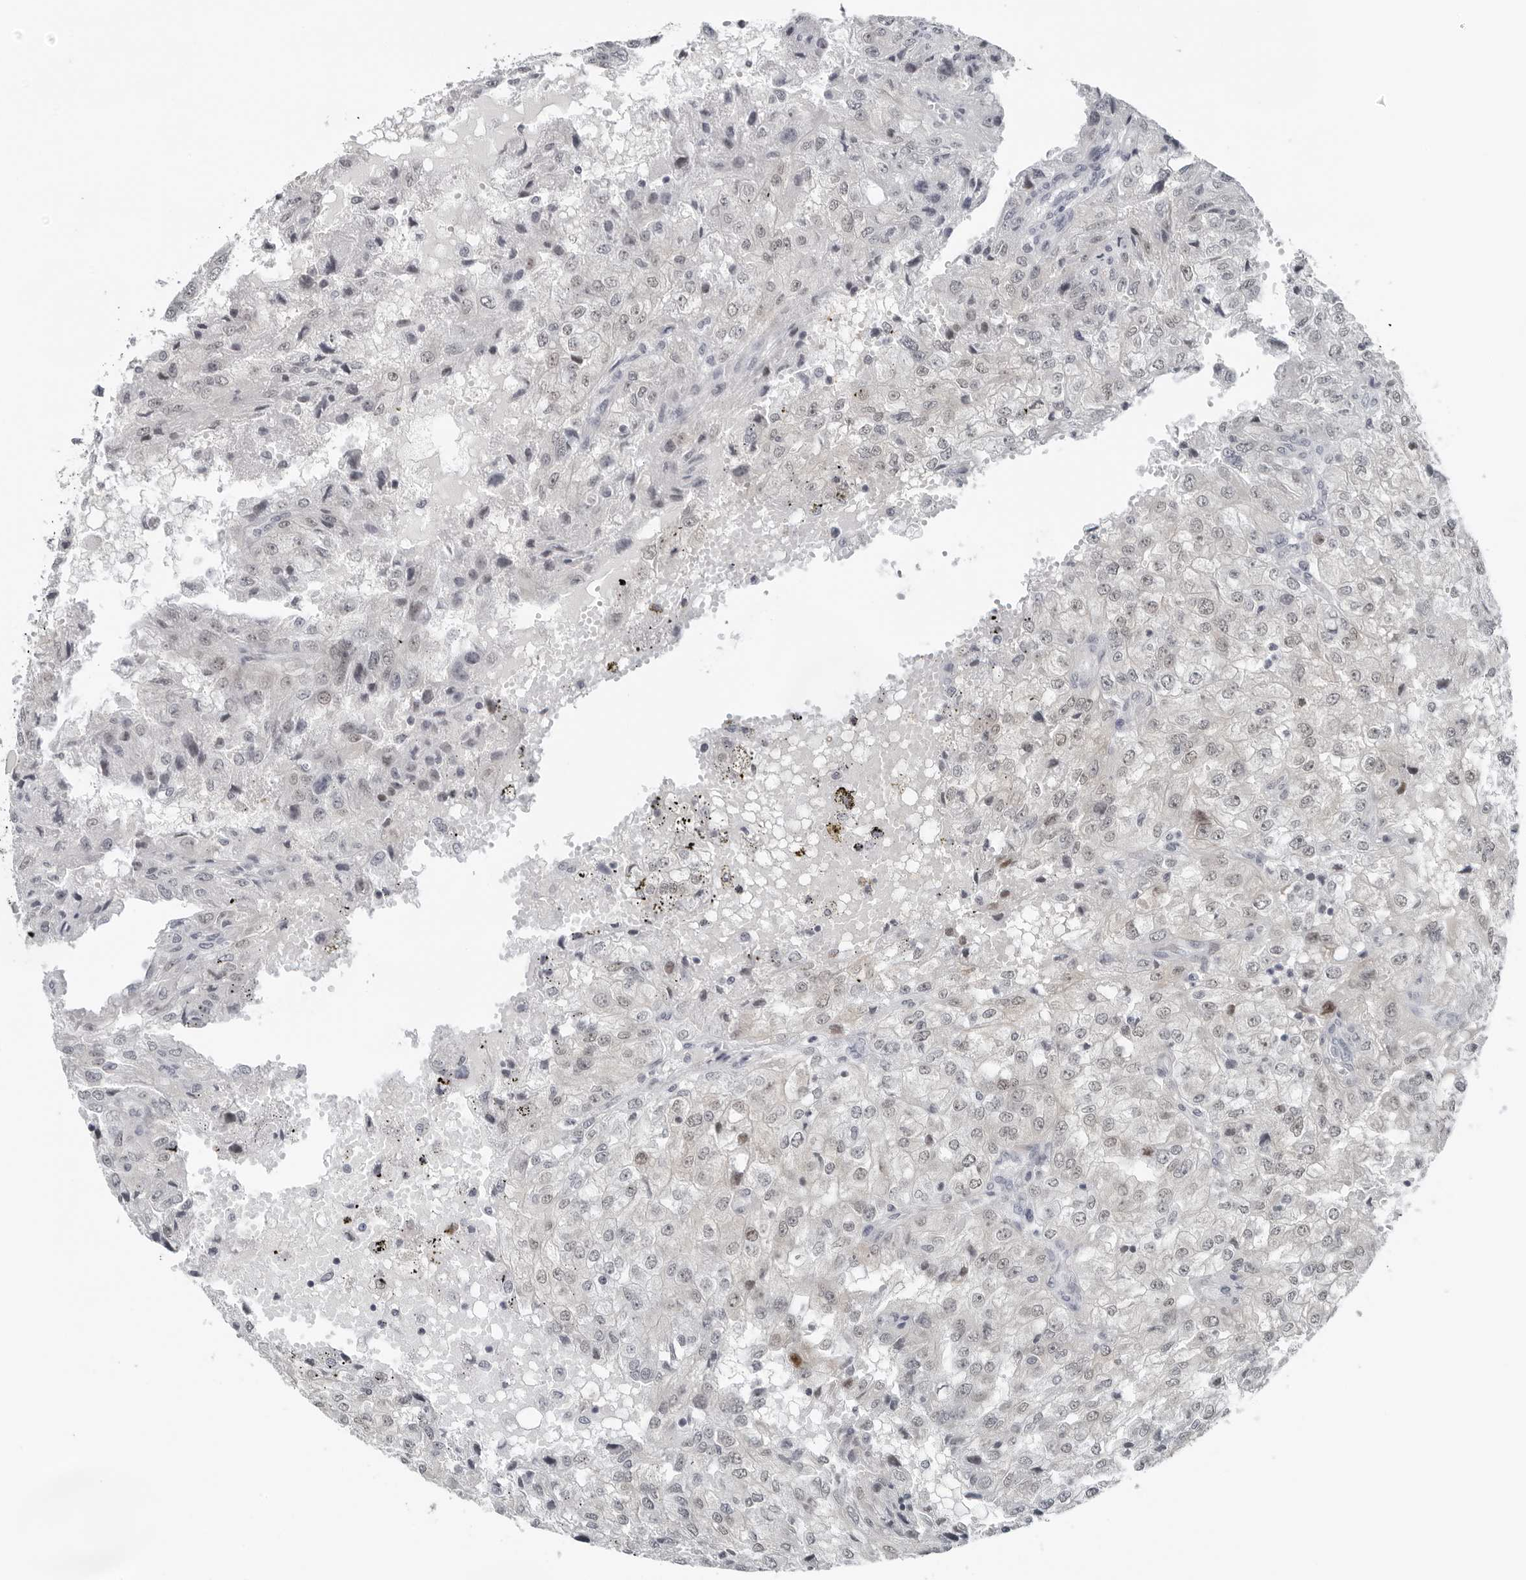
{"staining": {"intensity": "weak", "quantity": "<25%", "location": "nuclear"}, "tissue": "renal cancer", "cell_type": "Tumor cells", "image_type": "cancer", "snomed": [{"axis": "morphology", "description": "Adenocarcinoma, NOS"}, {"axis": "topography", "description": "Kidney"}], "caption": "Tumor cells show no significant protein staining in renal adenocarcinoma.", "gene": "PPP1R42", "patient": {"sex": "female", "age": 54}}